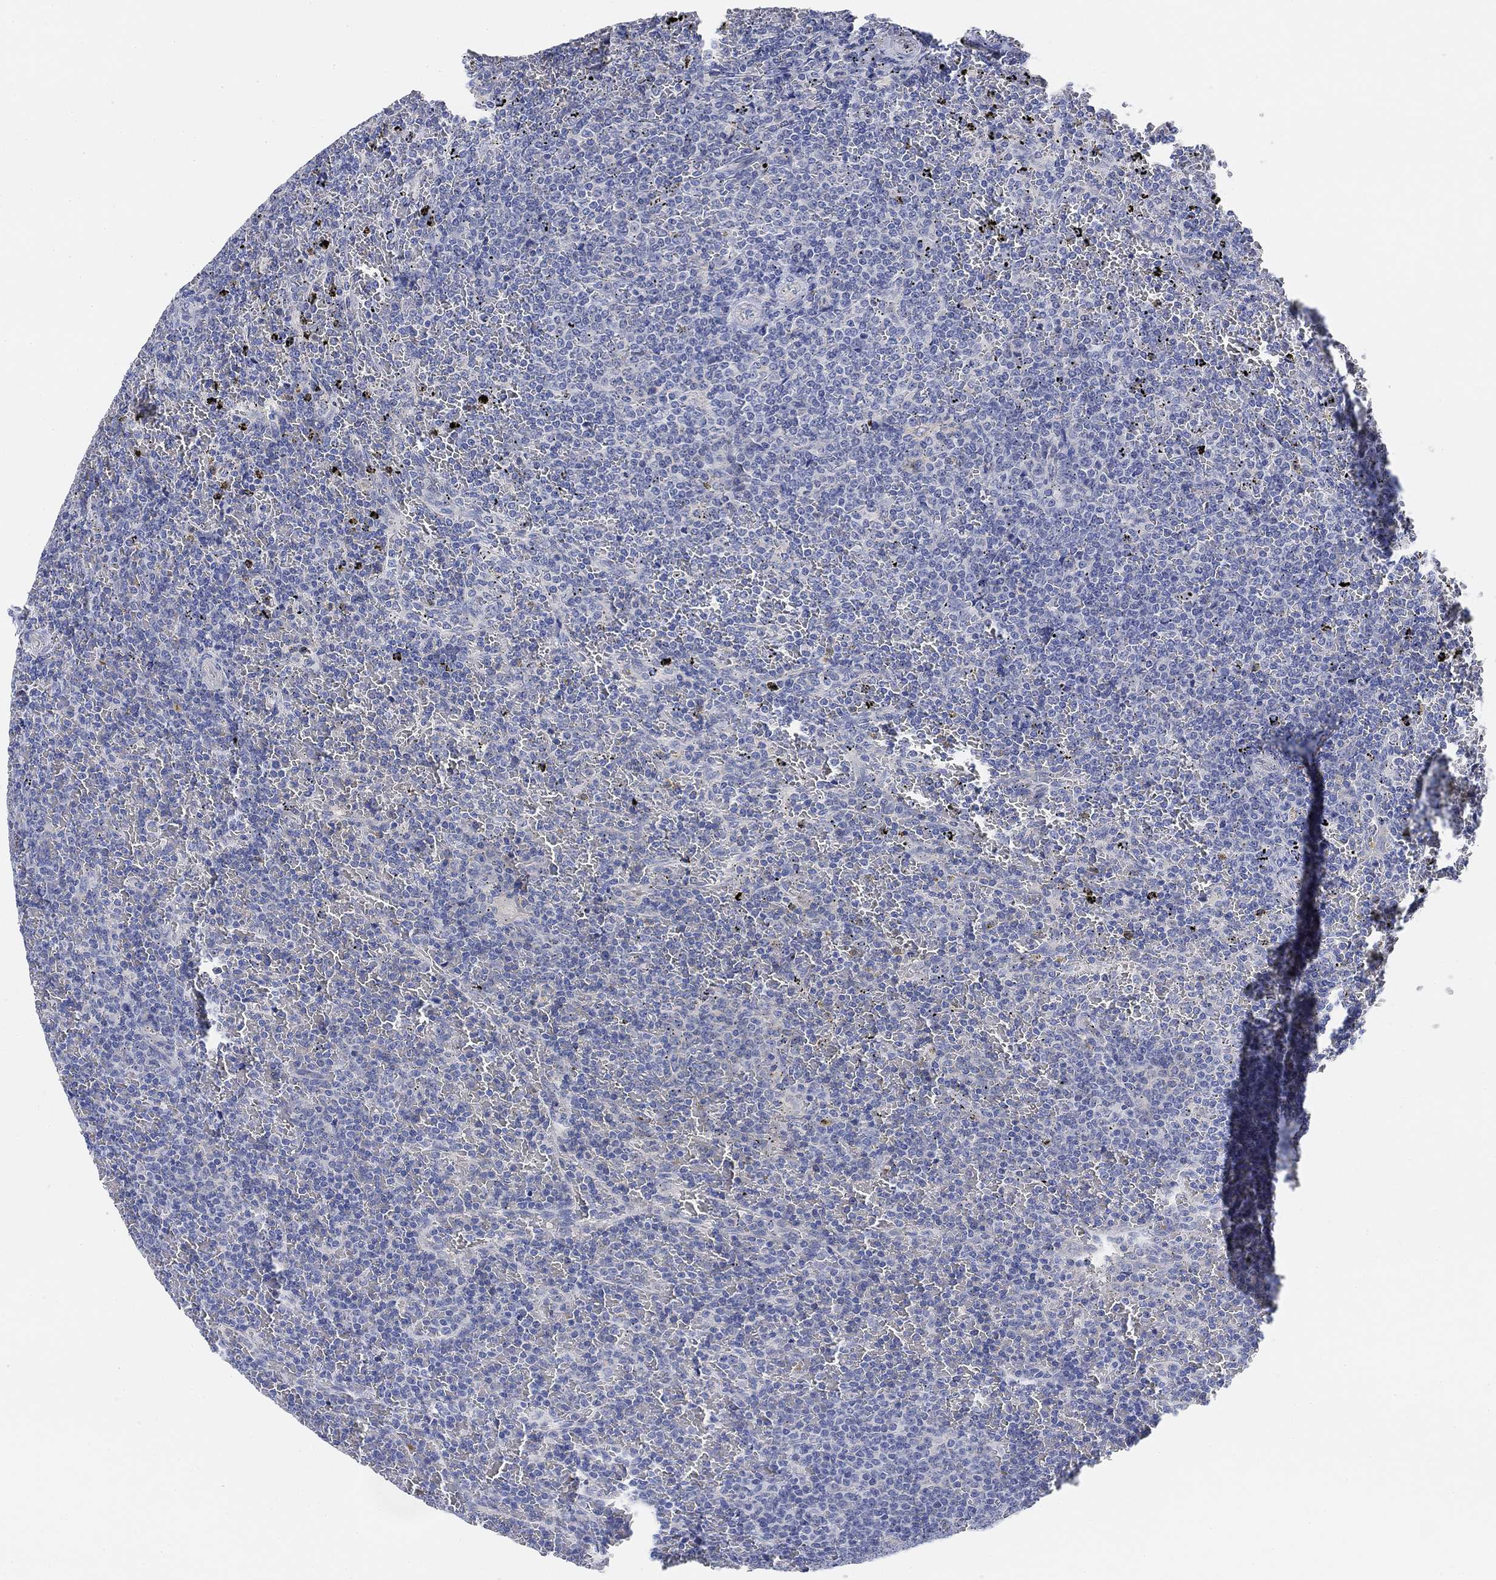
{"staining": {"intensity": "negative", "quantity": "none", "location": "none"}, "tissue": "lymphoma", "cell_type": "Tumor cells", "image_type": "cancer", "snomed": [{"axis": "morphology", "description": "Malignant lymphoma, non-Hodgkin's type, Low grade"}, {"axis": "topography", "description": "Spleen"}], "caption": "The immunohistochemistry histopathology image has no significant staining in tumor cells of lymphoma tissue. Nuclei are stained in blue.", "gene": "PAX6", "patient": {"sex": "female", "age": 77}}